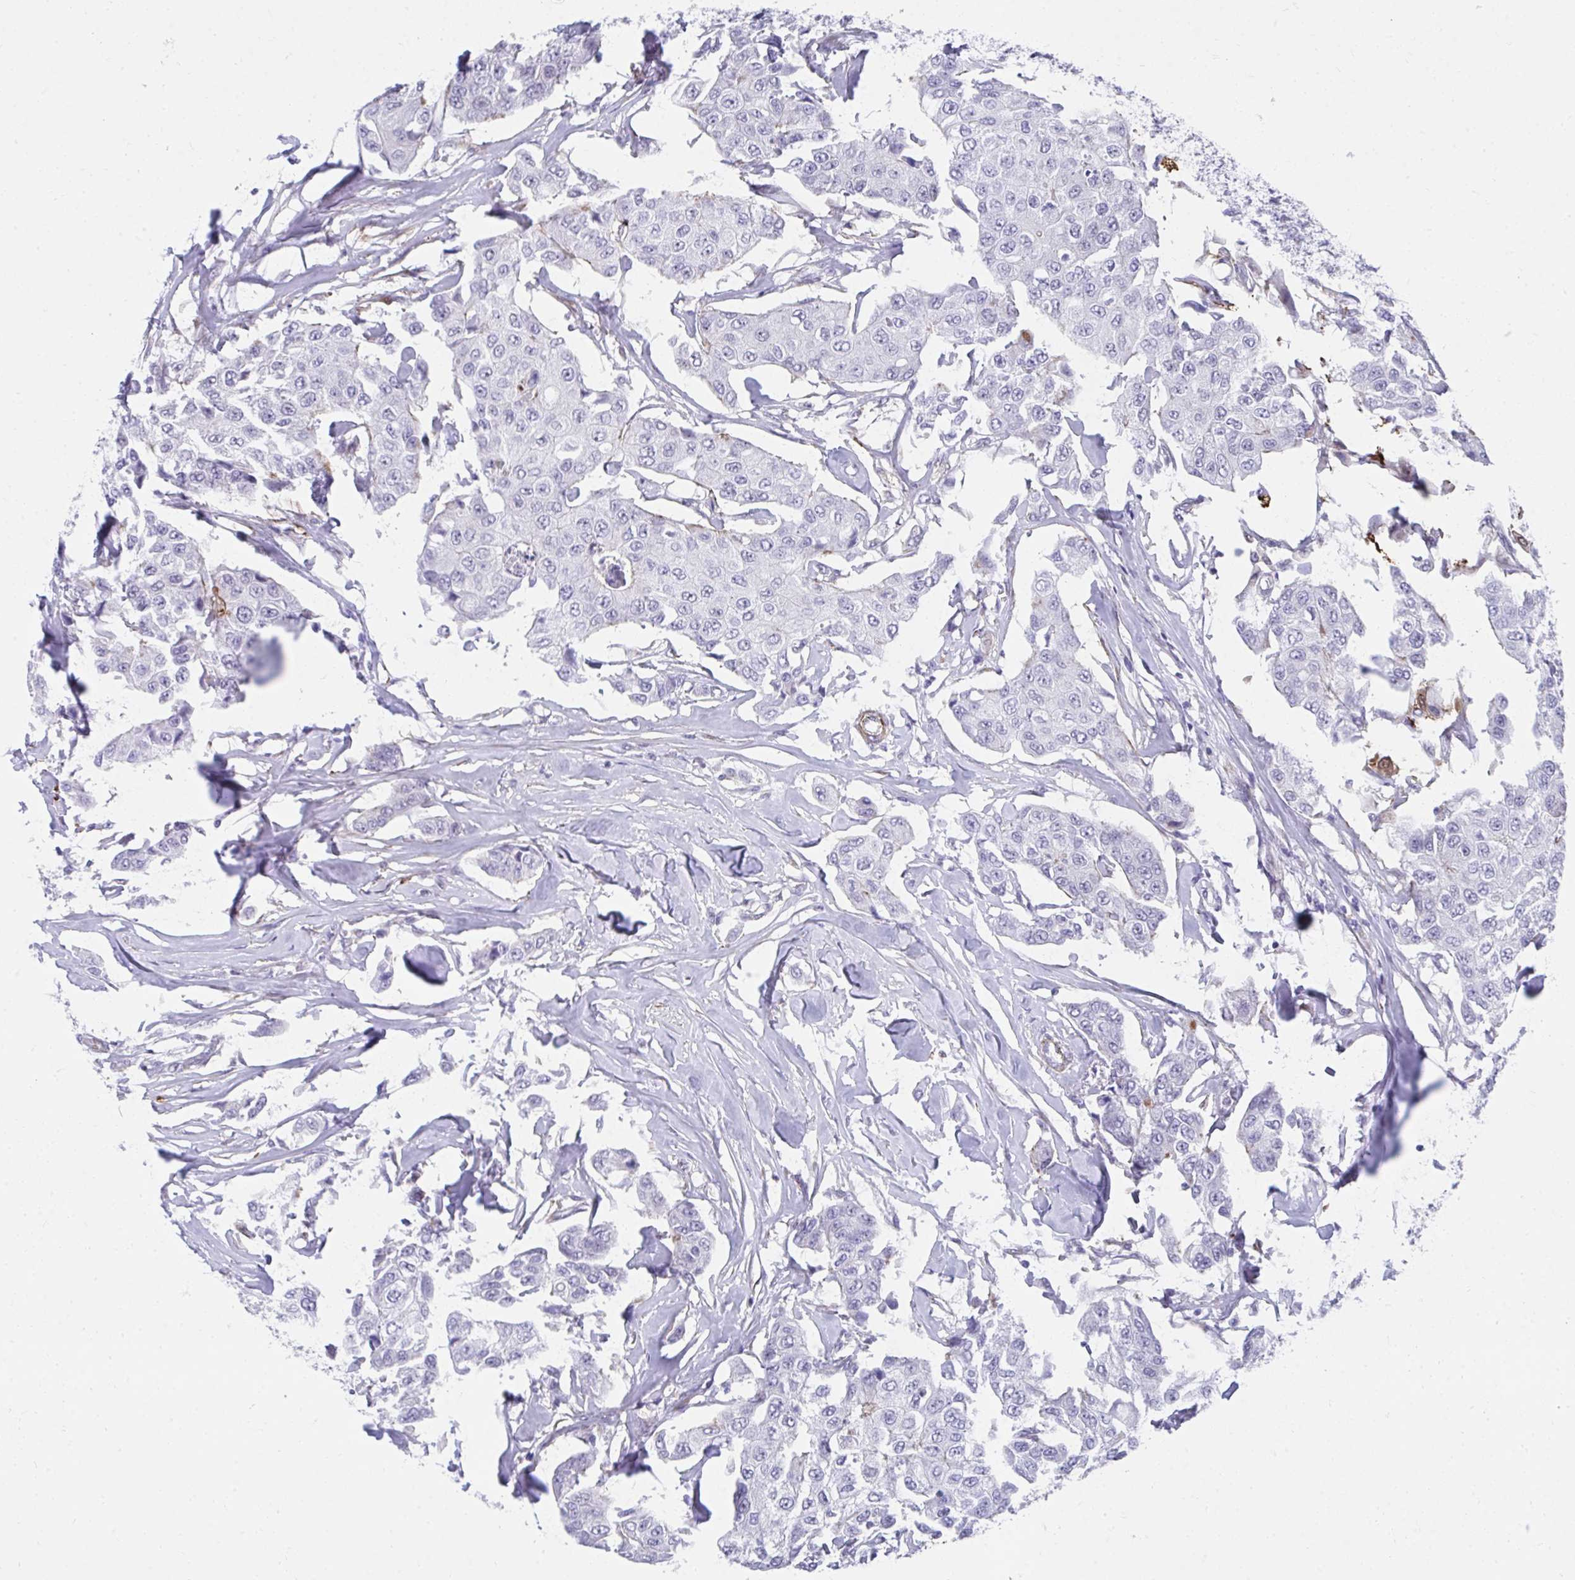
{"staining": {"intensity": "negative", "quantity": "none", "location": "none"}, "tissue": "breast cancer", "cell_type": "Tumor cells", "image_type": "cancer", "snomed": [{"axis": "morphology", "description": "Duct carcinoma"}, {"axis": "topography", "description": "Breast"}, {"axis": "topography", "description": "Lymph node"}], "caption": "A micrograph of human breast cancer (infiltrating ductal carcinoma) is negative for staining in tumor cells. Brightfield microscopy of immunohistochemistry (IHC) stained with DAB (brown) and hematoxylin (blue), captured at high magnification.", "gene": "CSTB", "patient": {"sex": "female", "age": 80}}